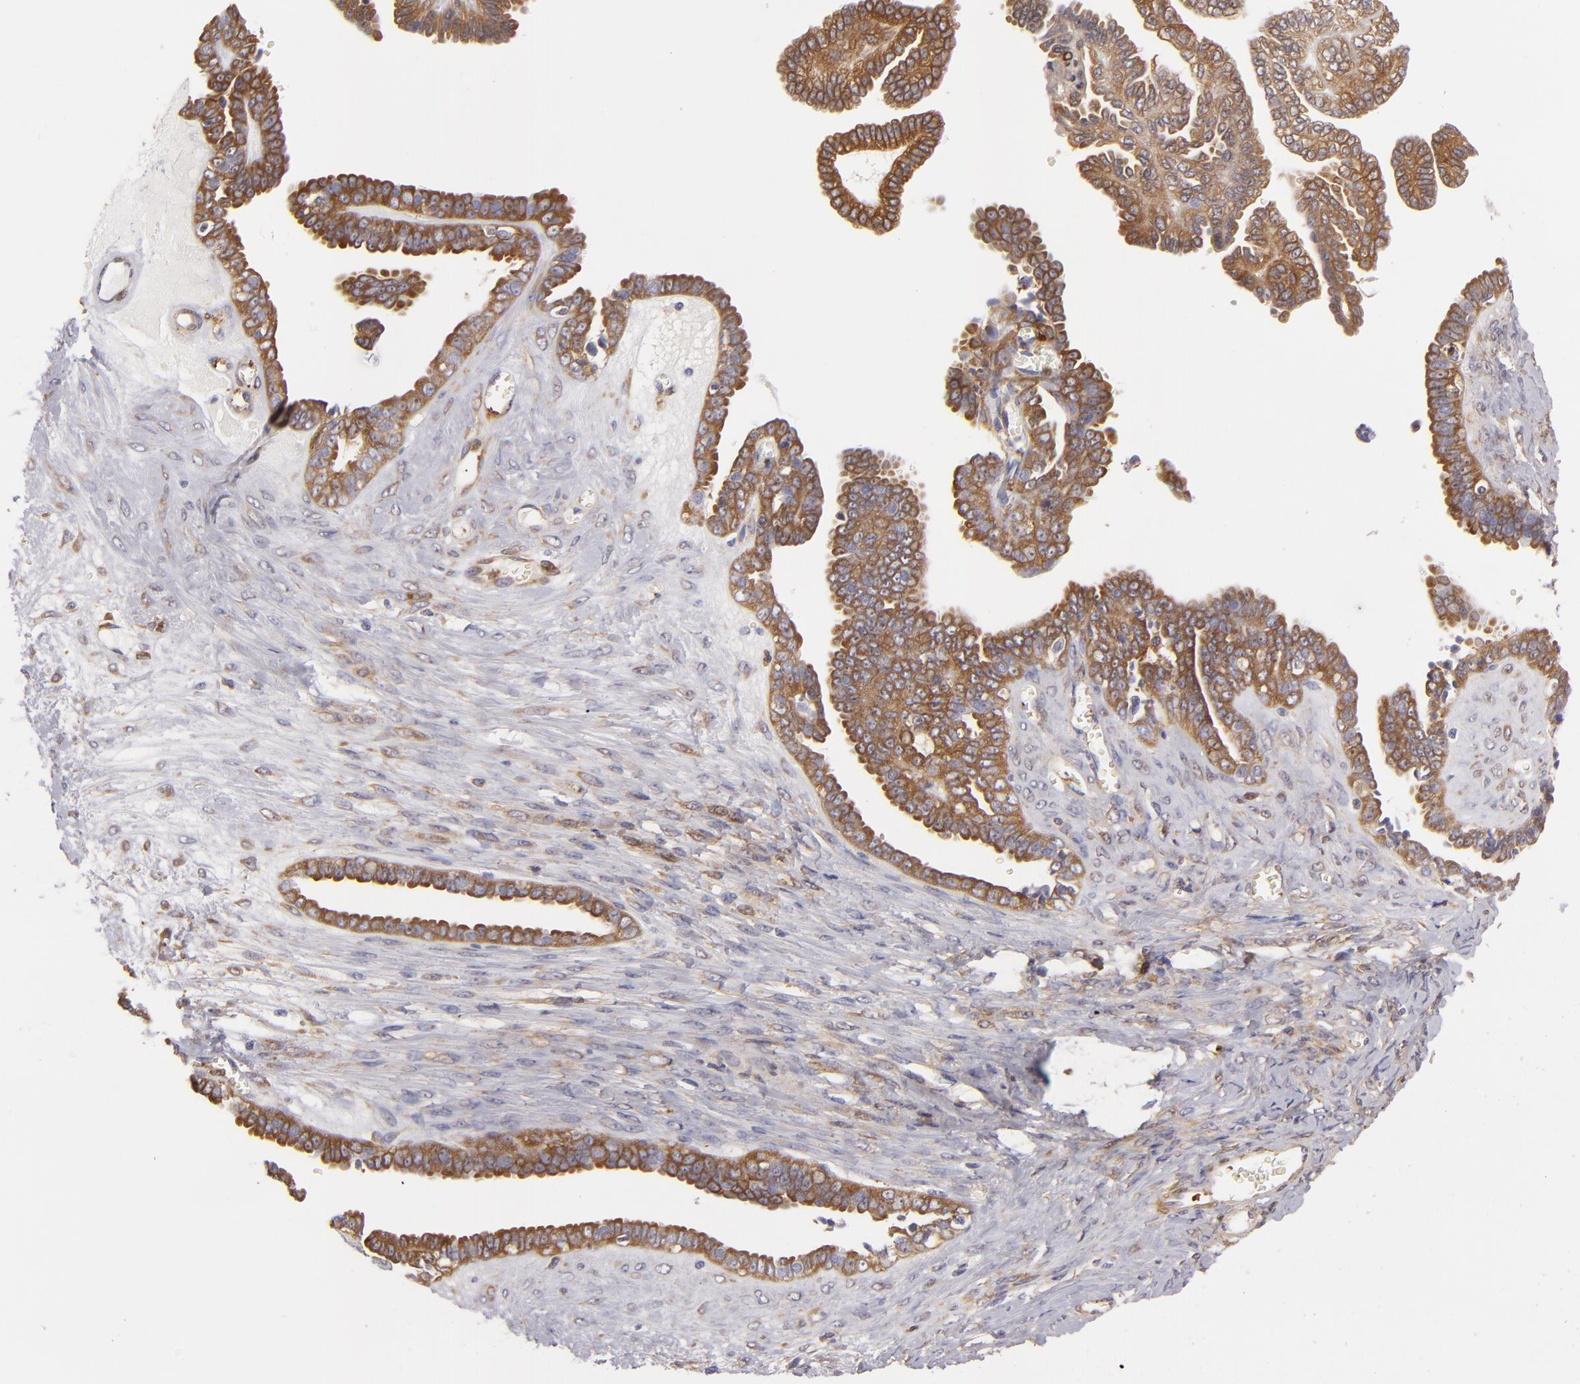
{"staining": {"intensity": "moderate", "quantity": ">75%", "location": "cytoplasmic/membranous"}, "tissue": "ovarian cancer", "cell_type": "Tumor cells", "image_type": "cancer", "snomed": [{"axis": "morphology", "description": "Cystadenocarcinoma, serous, NOS"}, {"axis": "topography", "description": "Ovary"}], "caption": "Tumor cells display medium levels of moderate cytoplasmic/membranous staining in approximately >75% of cells in human ovarian cancer.", "gene": "VCL", "patient": {"sex": "female", "age": 71}}